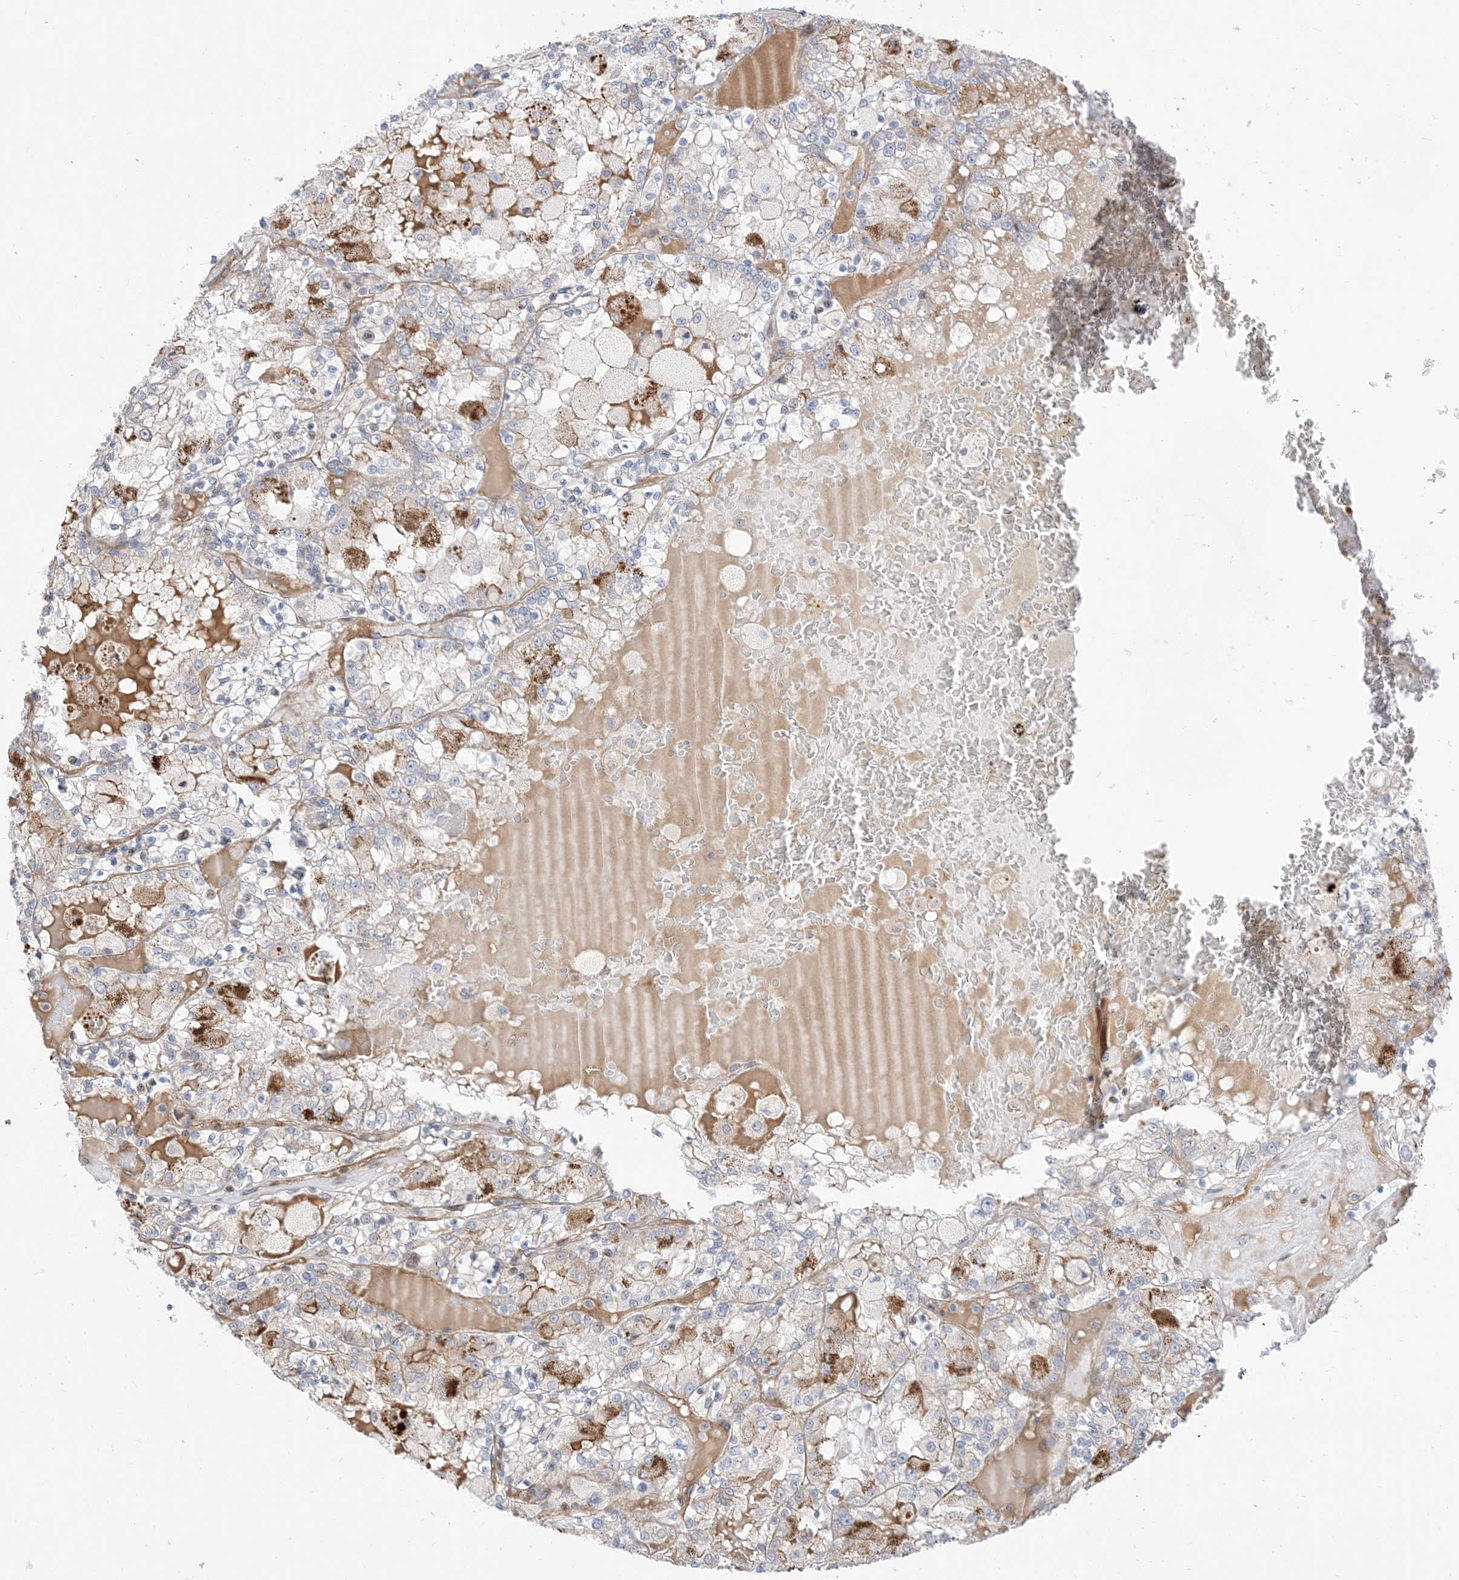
{"staining": {"intensity": "negative", "quantity": "none", "location": "none"}, "tissue": "renal cancer", "cell_type": "Tumor cells", "image_type": "cancer", "snomed": [{"axis": "morphology", "description": "Adenocarcinoma, NOS"}, {"axis": "topography", "description": "Kidney"}], "caption": "Adenocarcinoma (renal) was stained to show a protein in brown. There is no significant staining in tumor cells. (DAB (3,3'-diaminobenzidine) IHC with hematoxylin counter stain).", "gene": "TYSND1", "patient": {"sex": "female", "age": 56}}